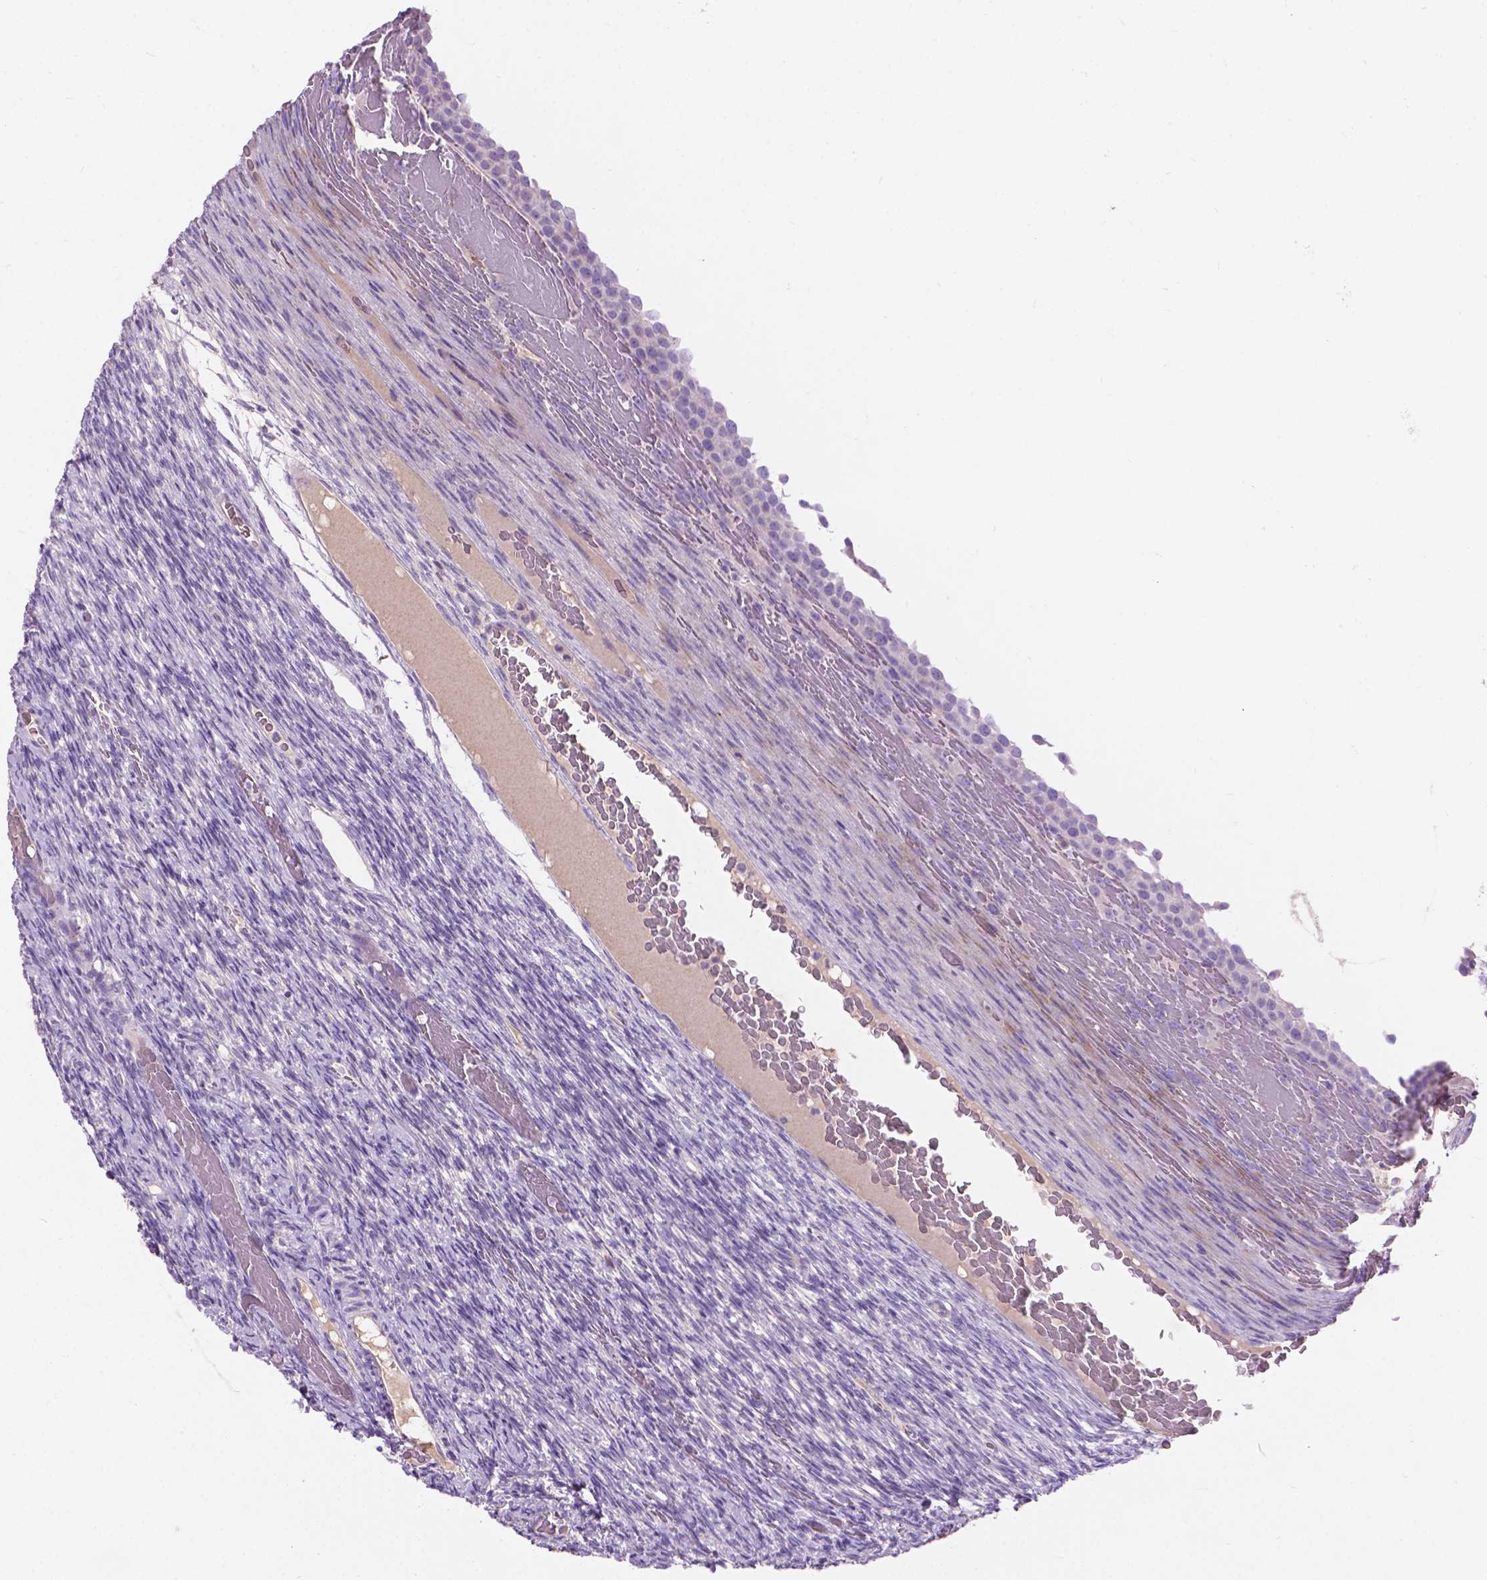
{"staining": {"intensity": "negative", "quantity": "none", "location": "none"}, "tissue": "ovary", "cell_type": "Follicle cells", "image_type": "normal", "snomed": [{"axis": "morphology", "description": "Normal tissue, NOS"}, {"axis": "topography", "description": "Ovary"}], "caption": "High power microscopy micrograph of an immunohistochemistry (IHC) histopathology image of normal ovary, revealing no significant staining in follicle cells.", "gene": "NOXO1", "patient": {"sex": "female", "age": 34}}